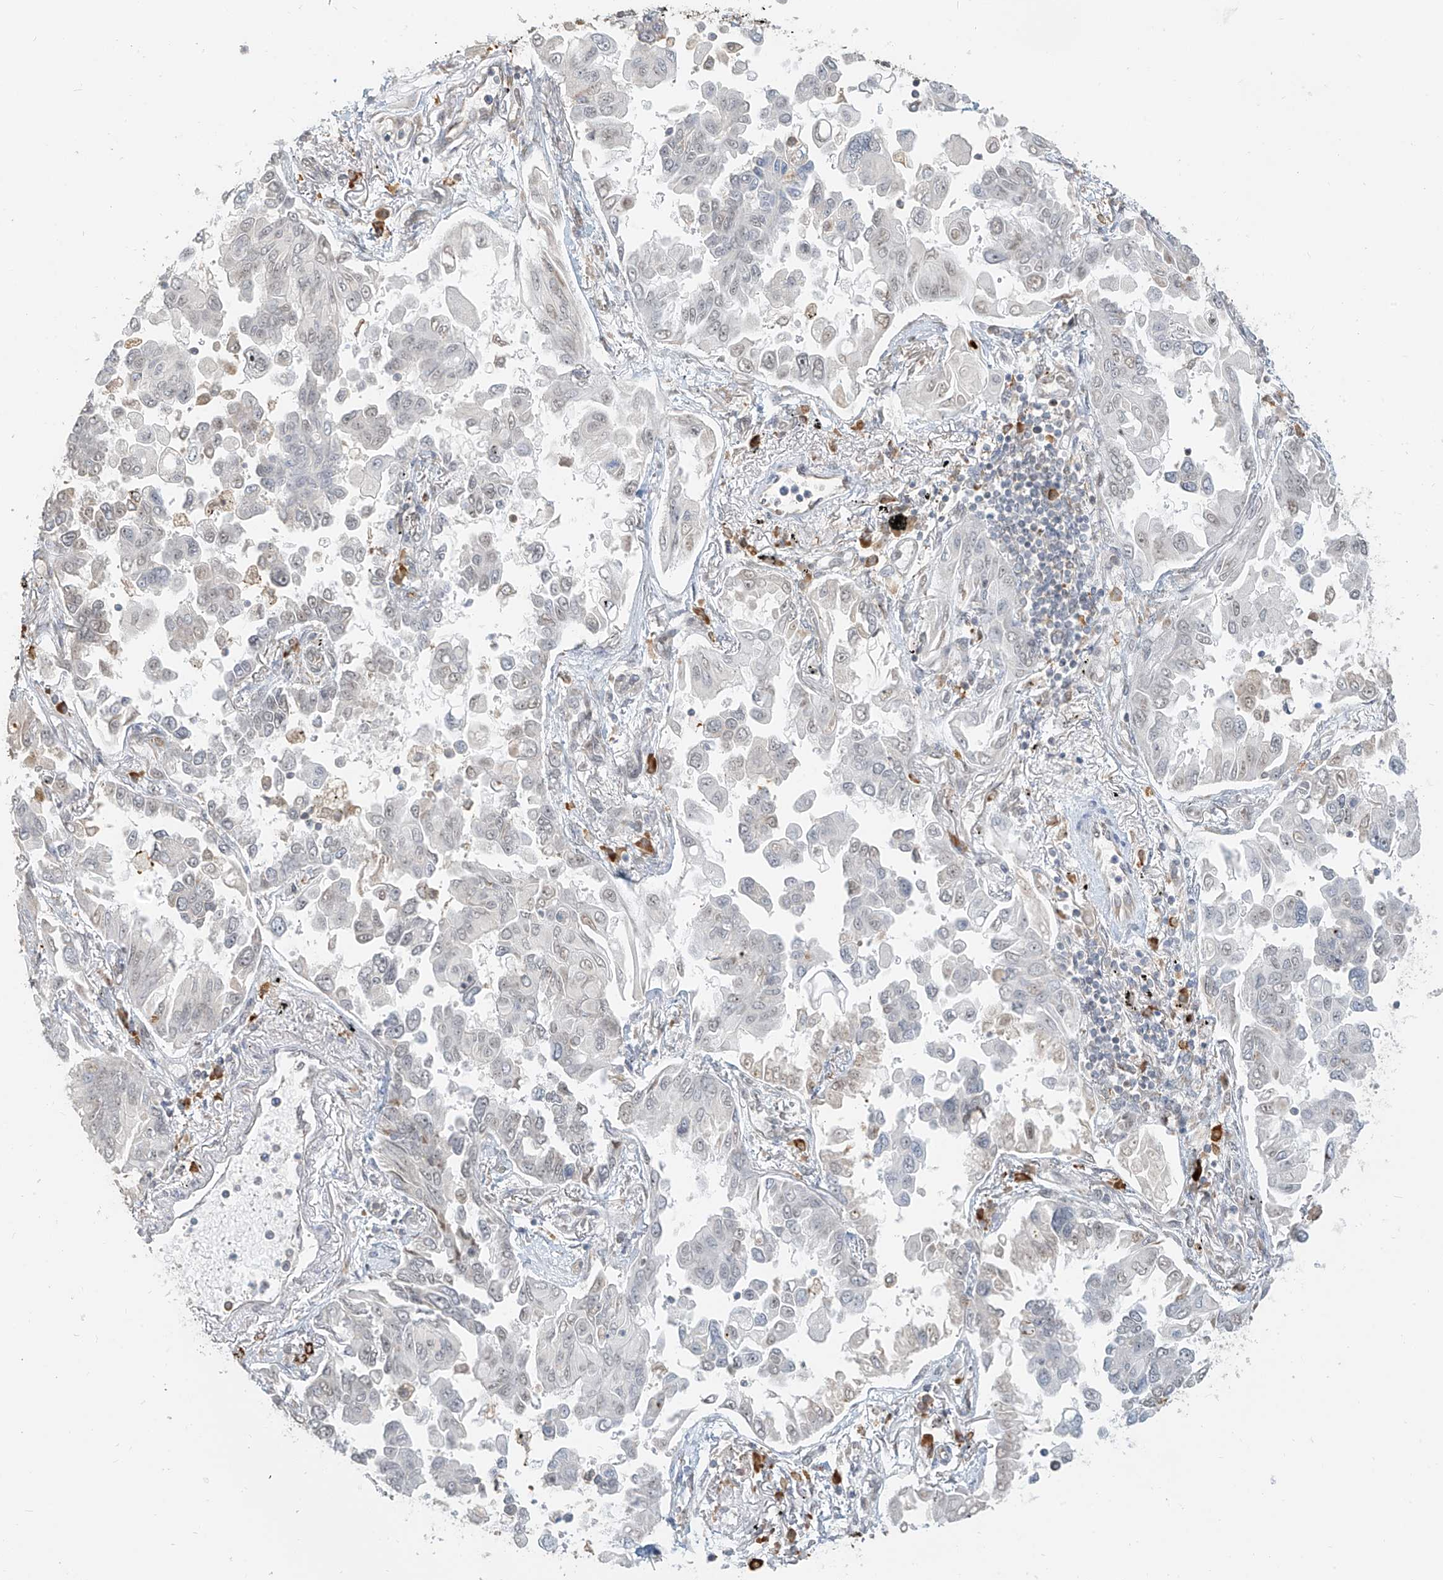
{"staining": {"intensity": "negative", "quantity": "none", "location": "none"}, "tissue": "lung cancer", "cell_type": "Tumor cells", "image_type": "cancer", "snomed": [{"axis": "morphology", "description": "Adenocarcinoma, NOS"}, {"axis": "topography", "description": "Lung"}], "caption": "High power microscopy image of an immunohistochemistry histopathology image of lung cancer, revealing no significant positivity in tumor cells.", "gene": "ZMYM2", "patient": {"sex": "female", "age": 67}}